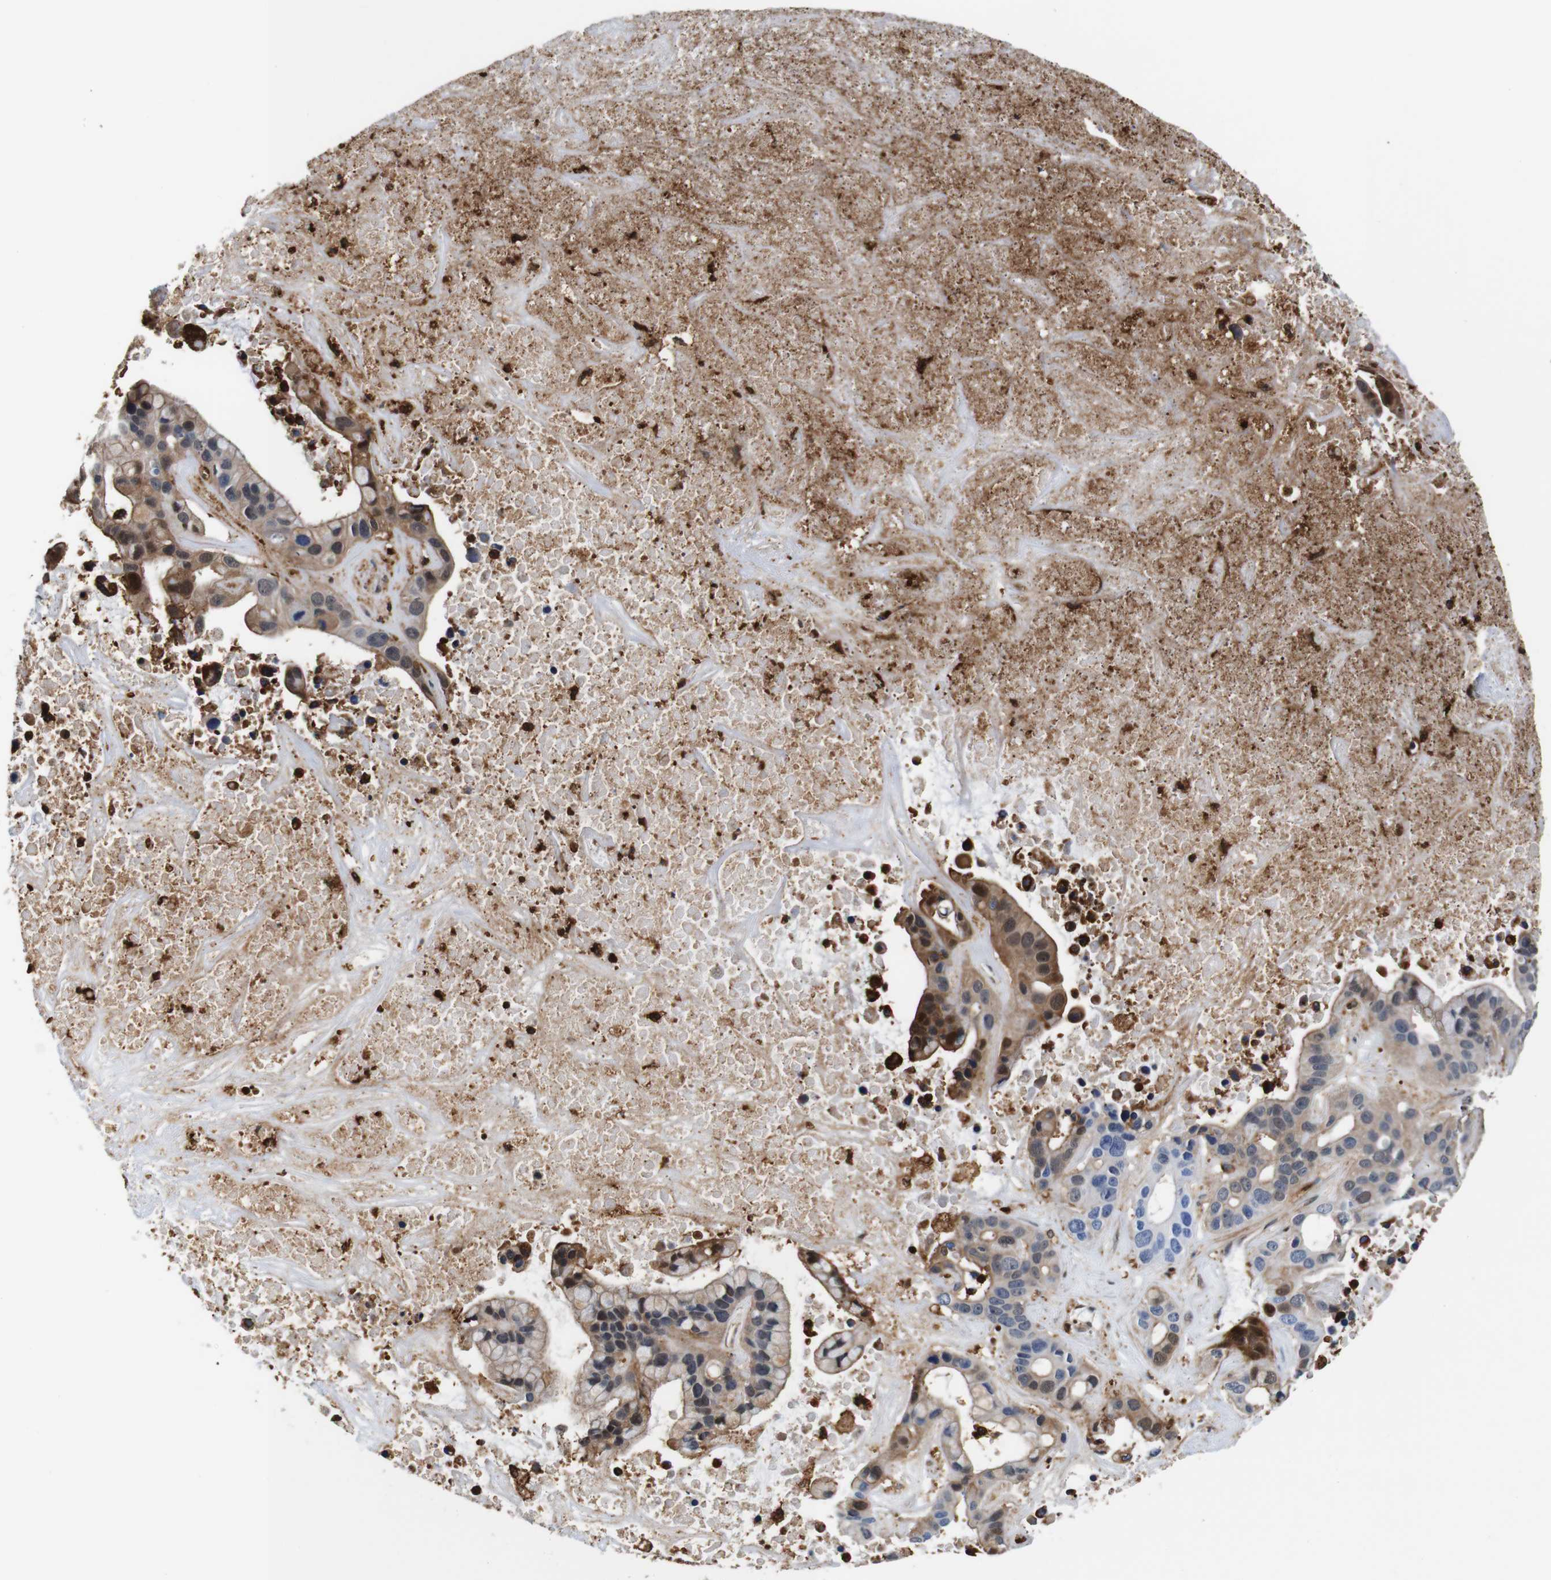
{"staining": {"intensity": "weak", "quantity": "25%-75%", "location": "cytoplasmic/membranous,nuclear"}, "tissue": "liver cancer", "cell_type": "Tumor cells", "image_type": "cancer", "snomed": [{"axis": "morphology", "description": "Cholangiocarcinoma"}, {"axis": "topography", "description": "Liver"}], "caption": "The image reveals a brown stain indicating the presence of a protein in the cytoplasmic/membranous and nuclear of tumor cells in liver cancer (cholangiocarcinoma).", "gene": "ANXA1", "patient": {"sex": "female", "age": 65}}